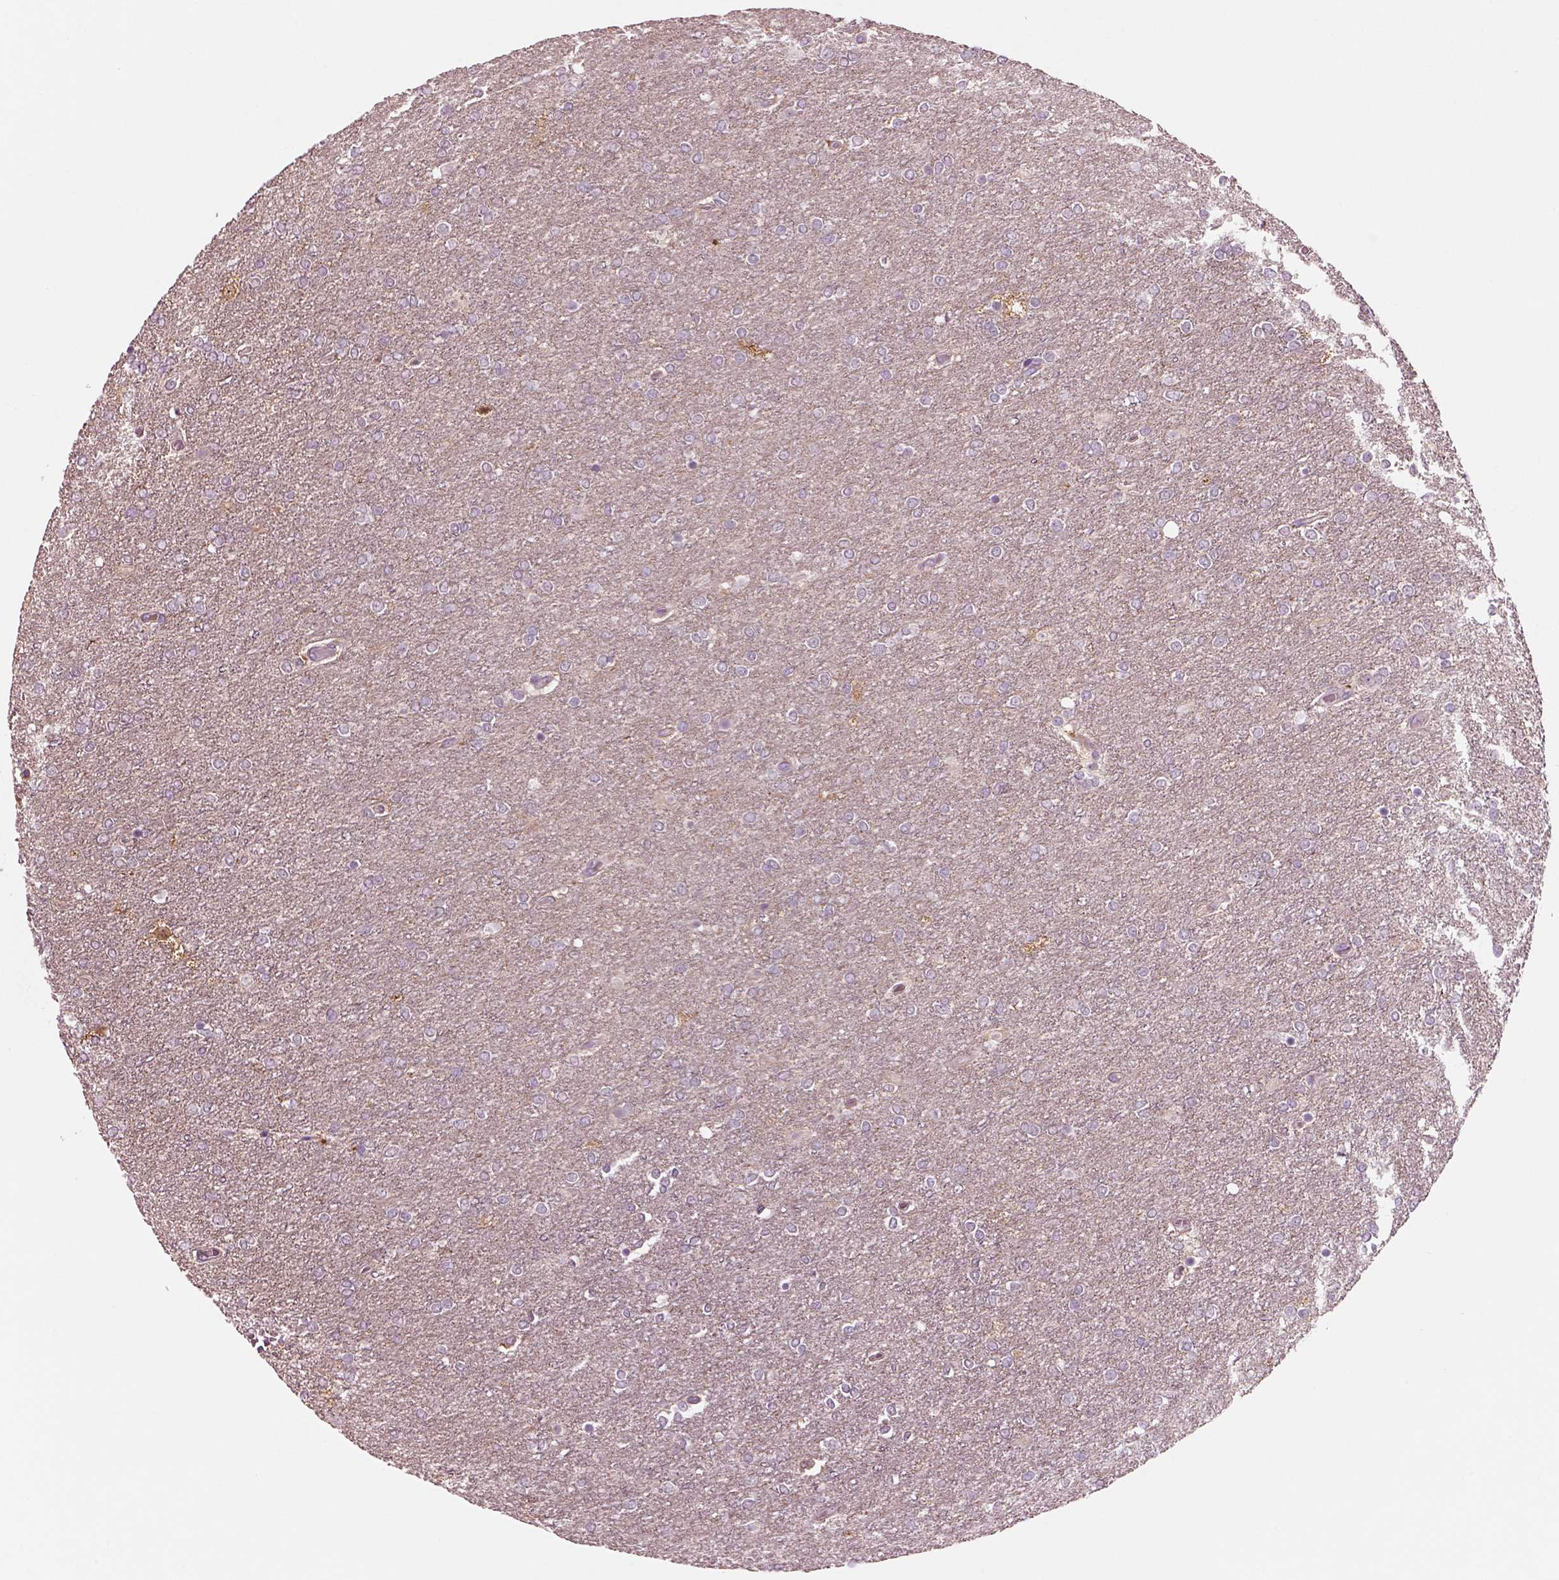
{"staining": {"intensity": "negative", "quantity": "none", "location": "none"}, "tissue": "glioma", "cell_type": "Tumor cells", "image_type": "cancer", "snomed": [{"axis": "morphology", "description": "Glioma, malignant, High grade"}, {"axis": "topography", "description": "Brain"}], "caption": "An immunohistochemistry (IHC) histopathology image of malignant glioma (high-grade) is shown. There is no staining in tumor cells of malignant glioma (high-grade).", "gene": "PLPP7", "patient": {"sex": "female", "age": 61}}